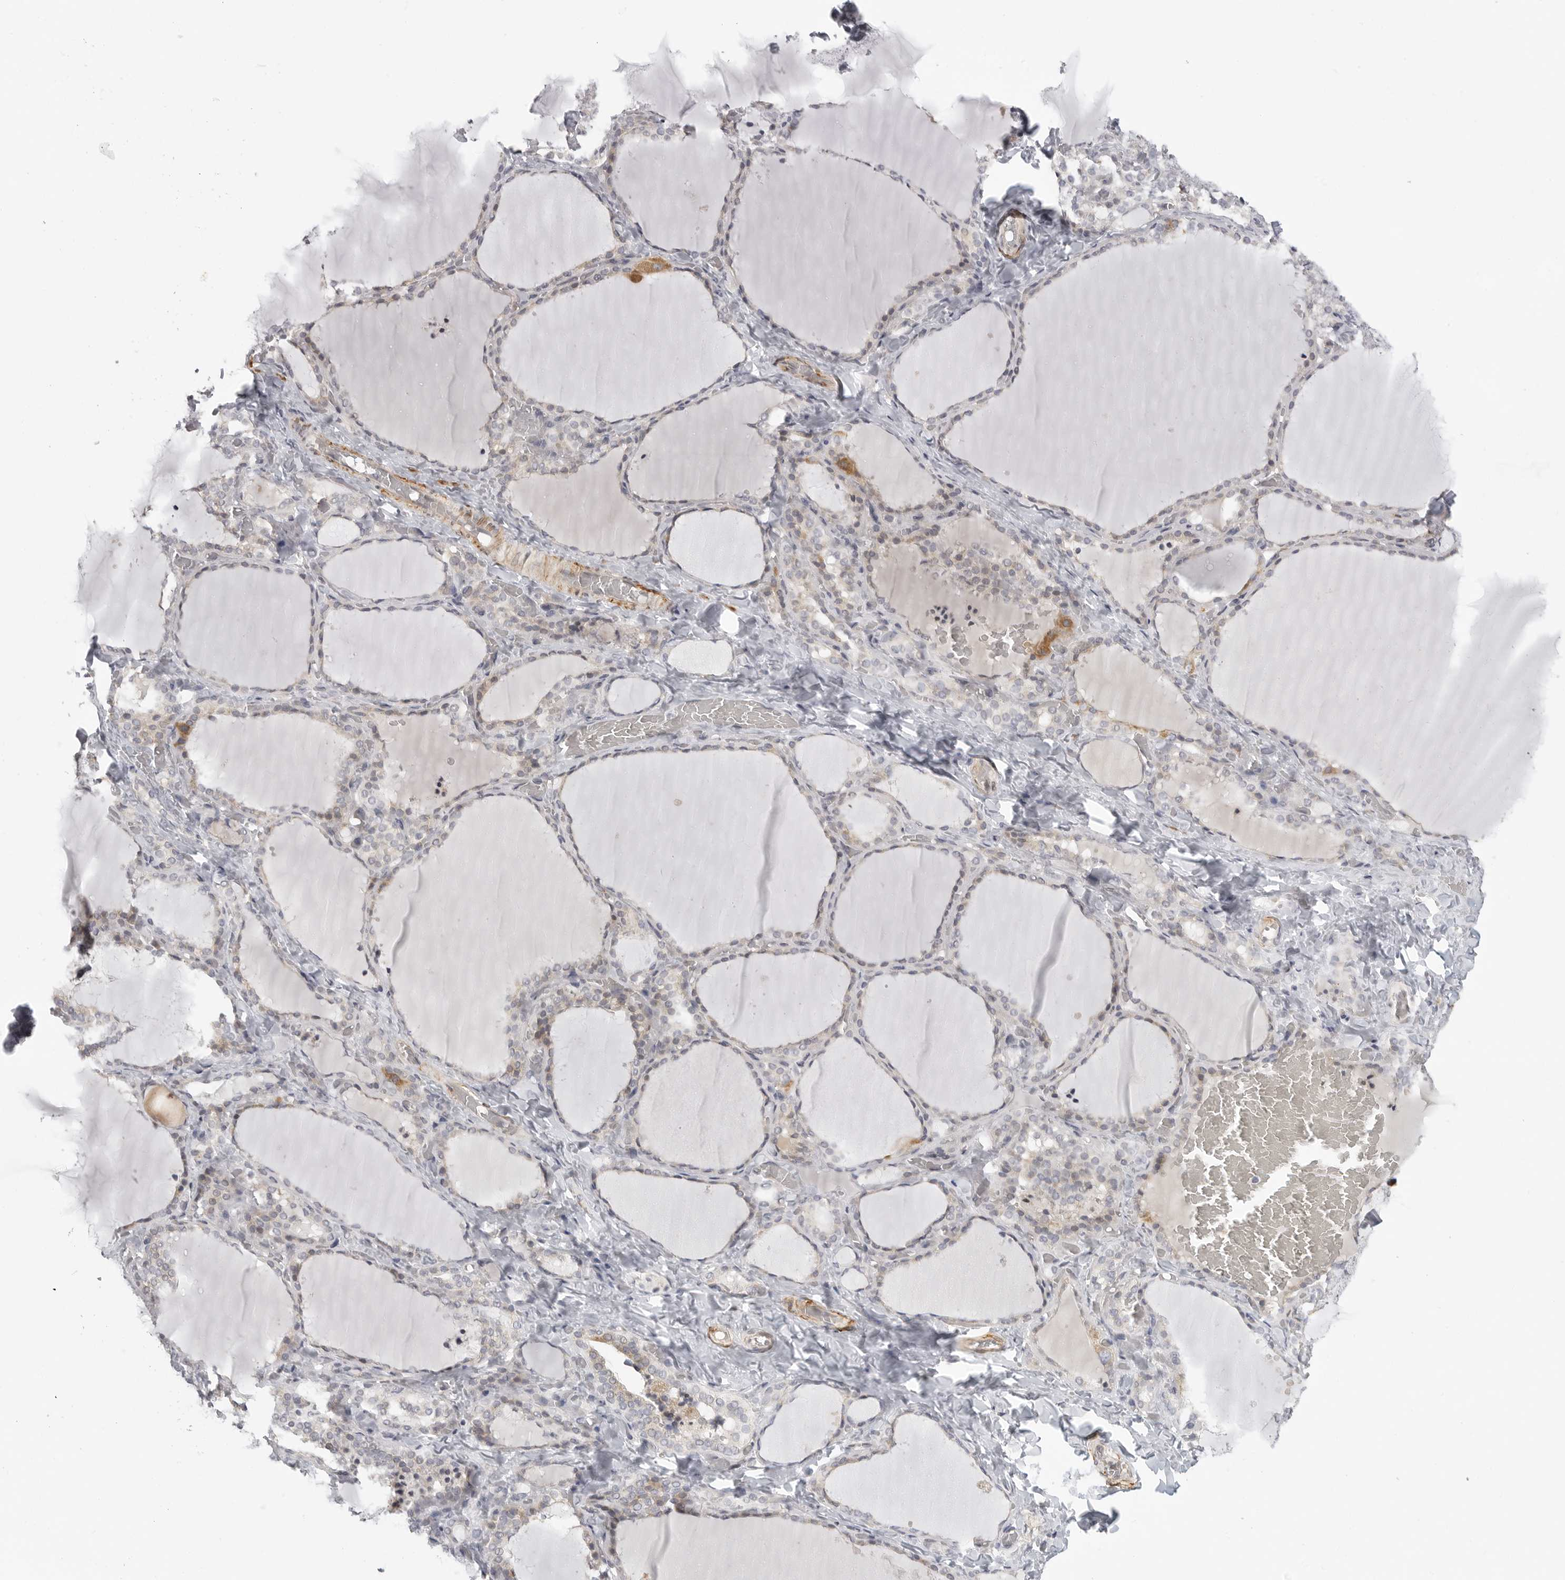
{"staining": {"intensity": "weak", "quantity": "<25%", "location": "cytoplasmic/membranous"}, "tissue": "thyroid gland", "cell_type": "Glandular cells", "image_type": "normal", "snomed": [{"axis": "morphology", "description": "Normal tissue, NOS"}, {"axis": "topography", "description": "Thyroid gland"}], "caption": "Photomicrograph shows no significant protein expression in glandular cells of unremarkable thyroid gland. The staining is performed using DAB brown chromogen with nuclei counter-stained in using hematoxylin.", "gene": "MAP7D1", "patient": {"sex": "female", "age": 22}}